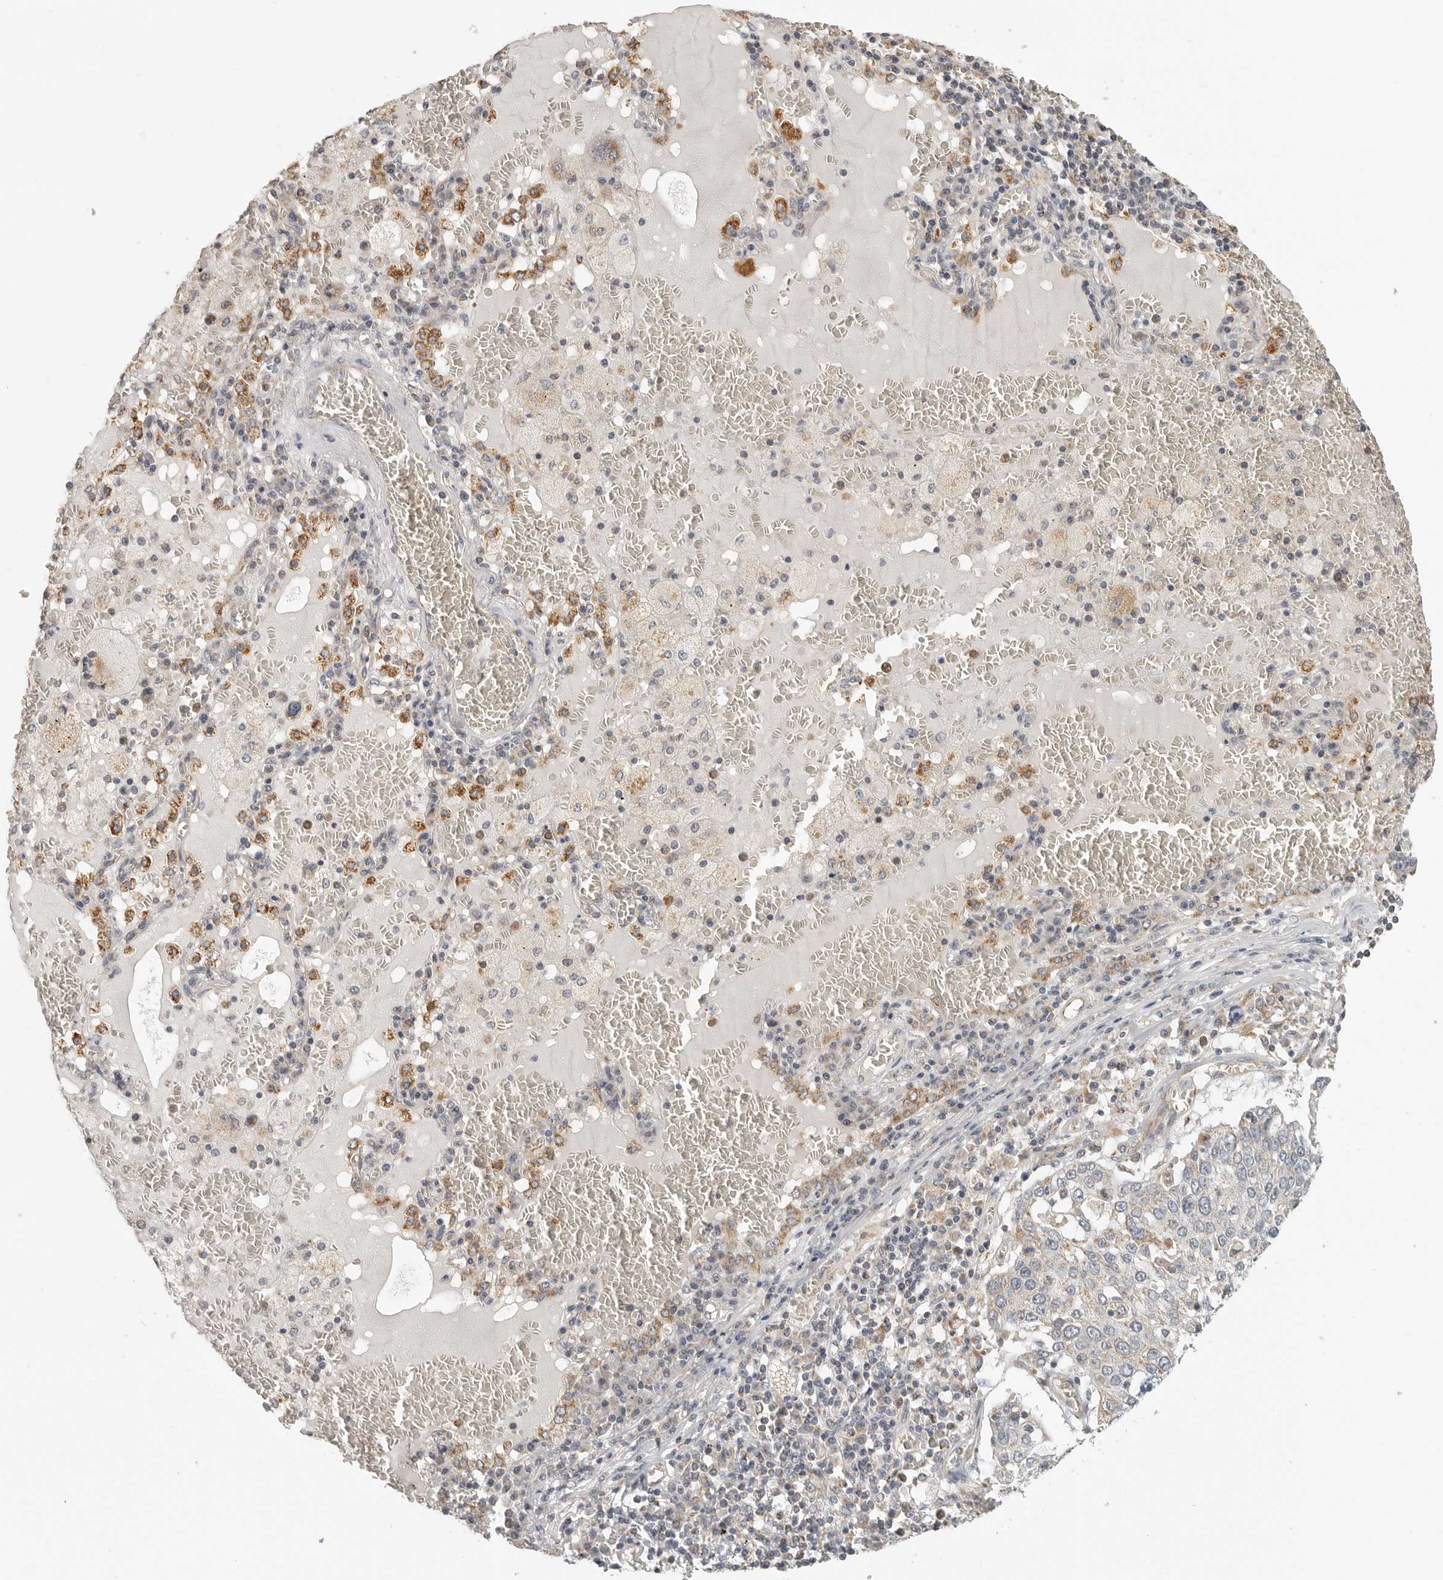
{"staining": {"intensity": "negative", "quantity": "none", "location": "none"}, "tissue": "lung cancer", "cell_type": "Tumor cells", "image_type": "cancer", "snomed": [{"axis": "morphology", "description": "Squamous cell carcinoma, NOS"}, {"axis": "topography", "description": "Lung"}], "caption": "Immunohistochemistry photomicrograph of human lung cancer (squamous cell carcinoma) stained for a protein (brown), which displays no staining in tumor cells. Nuclei are stained in blue.", "gene": "RXFP3", "patient": {"sex": "male", "age": 65}}